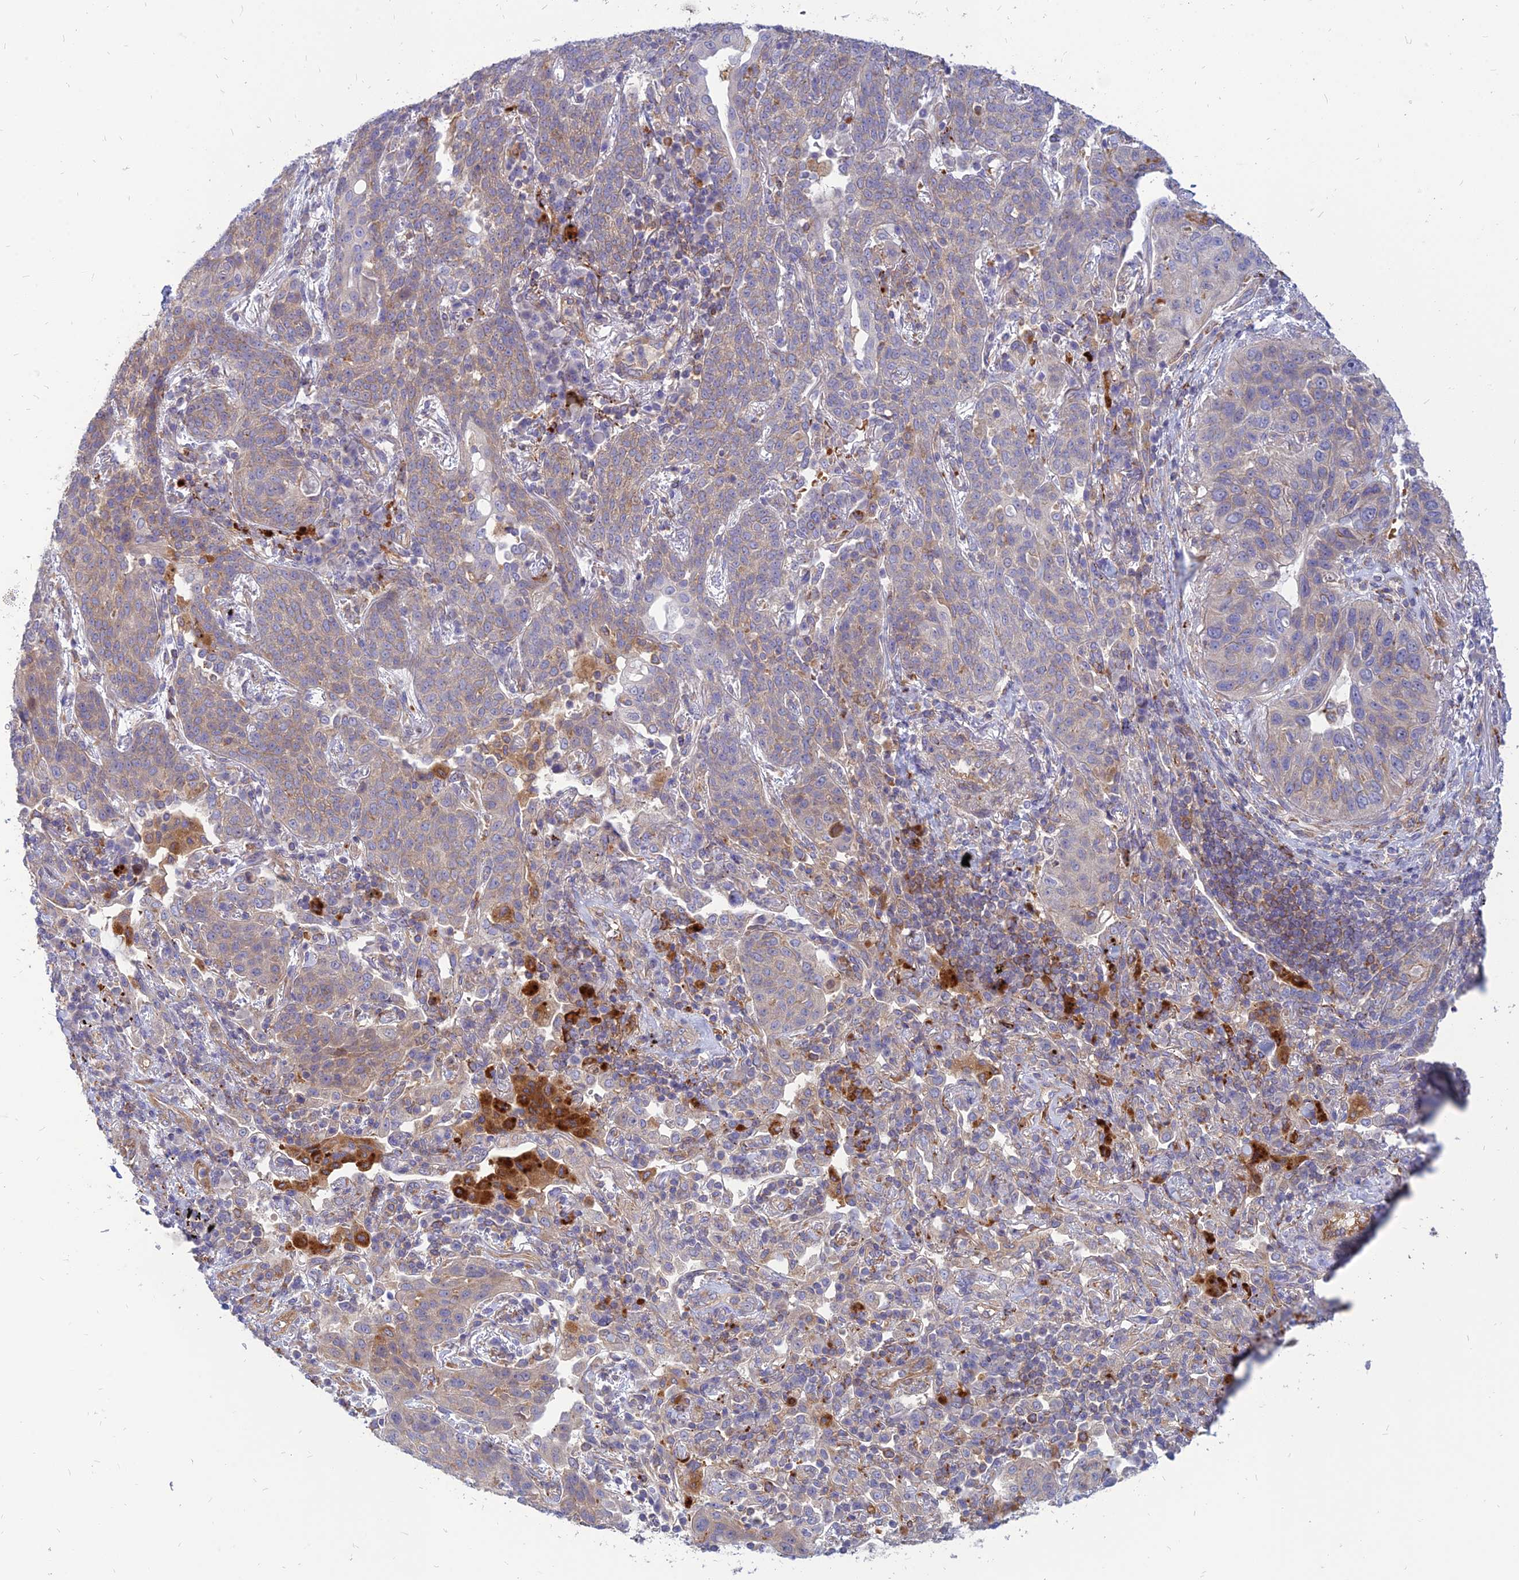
{"staining": {"intensity": "weak", "quantity": "25%-75%", "location": "cytoplasmic/membranous"}, "tissue": "lung cancer", "cell_type": "Tumor cells", "image_type": "cancer", "snomed": [{"axis": "morphology", "description": "Squamous cell carcinoma, NOS"}, {"axis": "topography", "description": "Lung"}], "caption": "Squamous cell carcinoma (lung) stained with IHC demonstrates weak cytoplasmic/membranous expression in about 25%-75% of tumor cells.", "gene": "PHKA2", "patient": {"sex": "female", "age": 70}}